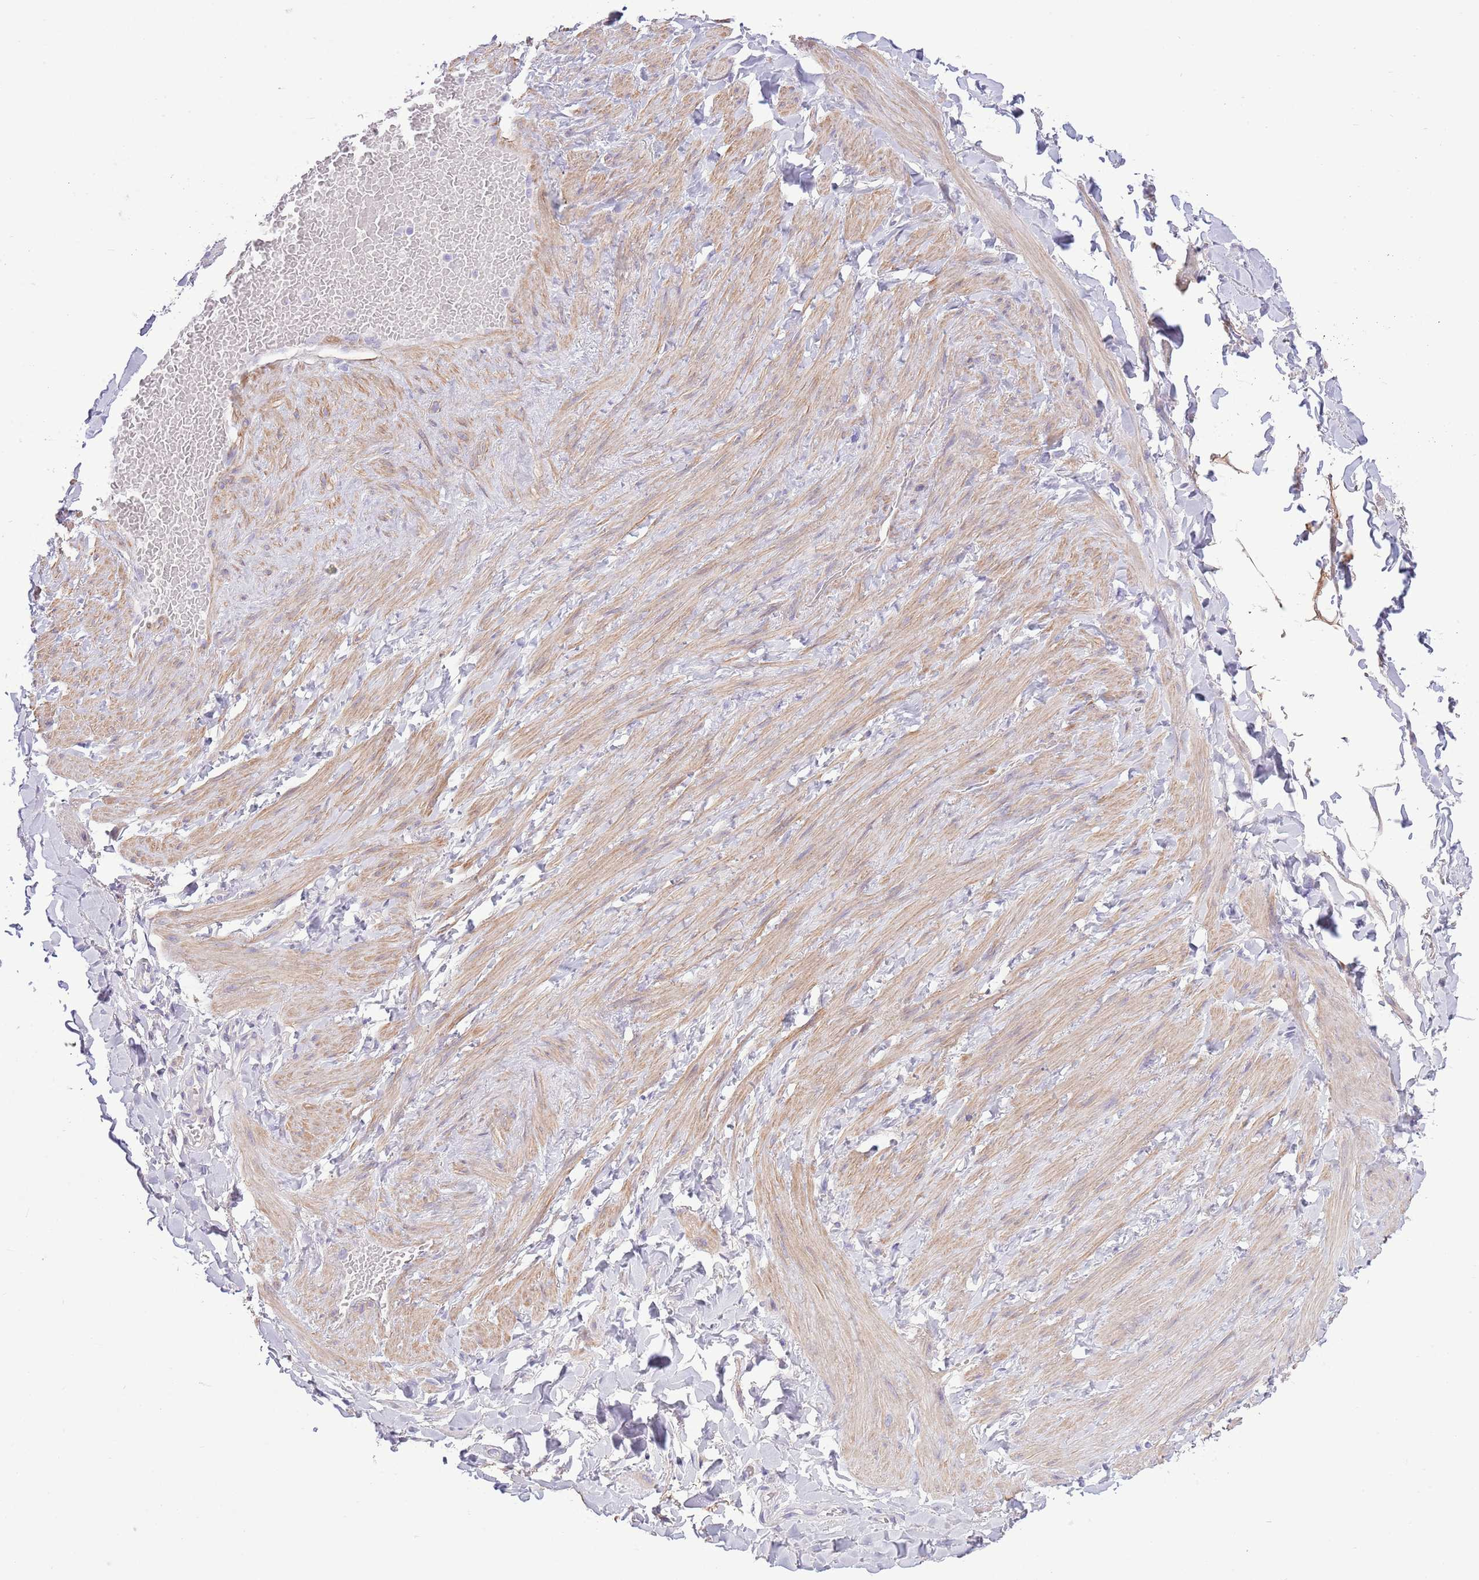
{"staining": {"intensity": "negative", "quantity": "none", "location": "none"}, "tissue": "adipose tissue", "cell_type": "Adipocytes", "image_type": "normal", "snomed": [{"axis": "morphology", "description": "Normal tissue, NOS"}, {"axis": "topography", "description": "Soft tissue"}, {"axis": "topography", "description": "Vascular tissue"}], "caption": "High magnification brightfield microscopy of unremarkable adipose tissue stained with DAB (brown) and counterstained with hematoxylin (blue): adipocytes show no significant staining. (Immunohistochemistry (ihc), brightfield microscopy, high magnification).", "gene": "ZC4H2", "patient": {"sex": "male", "age": 54}}